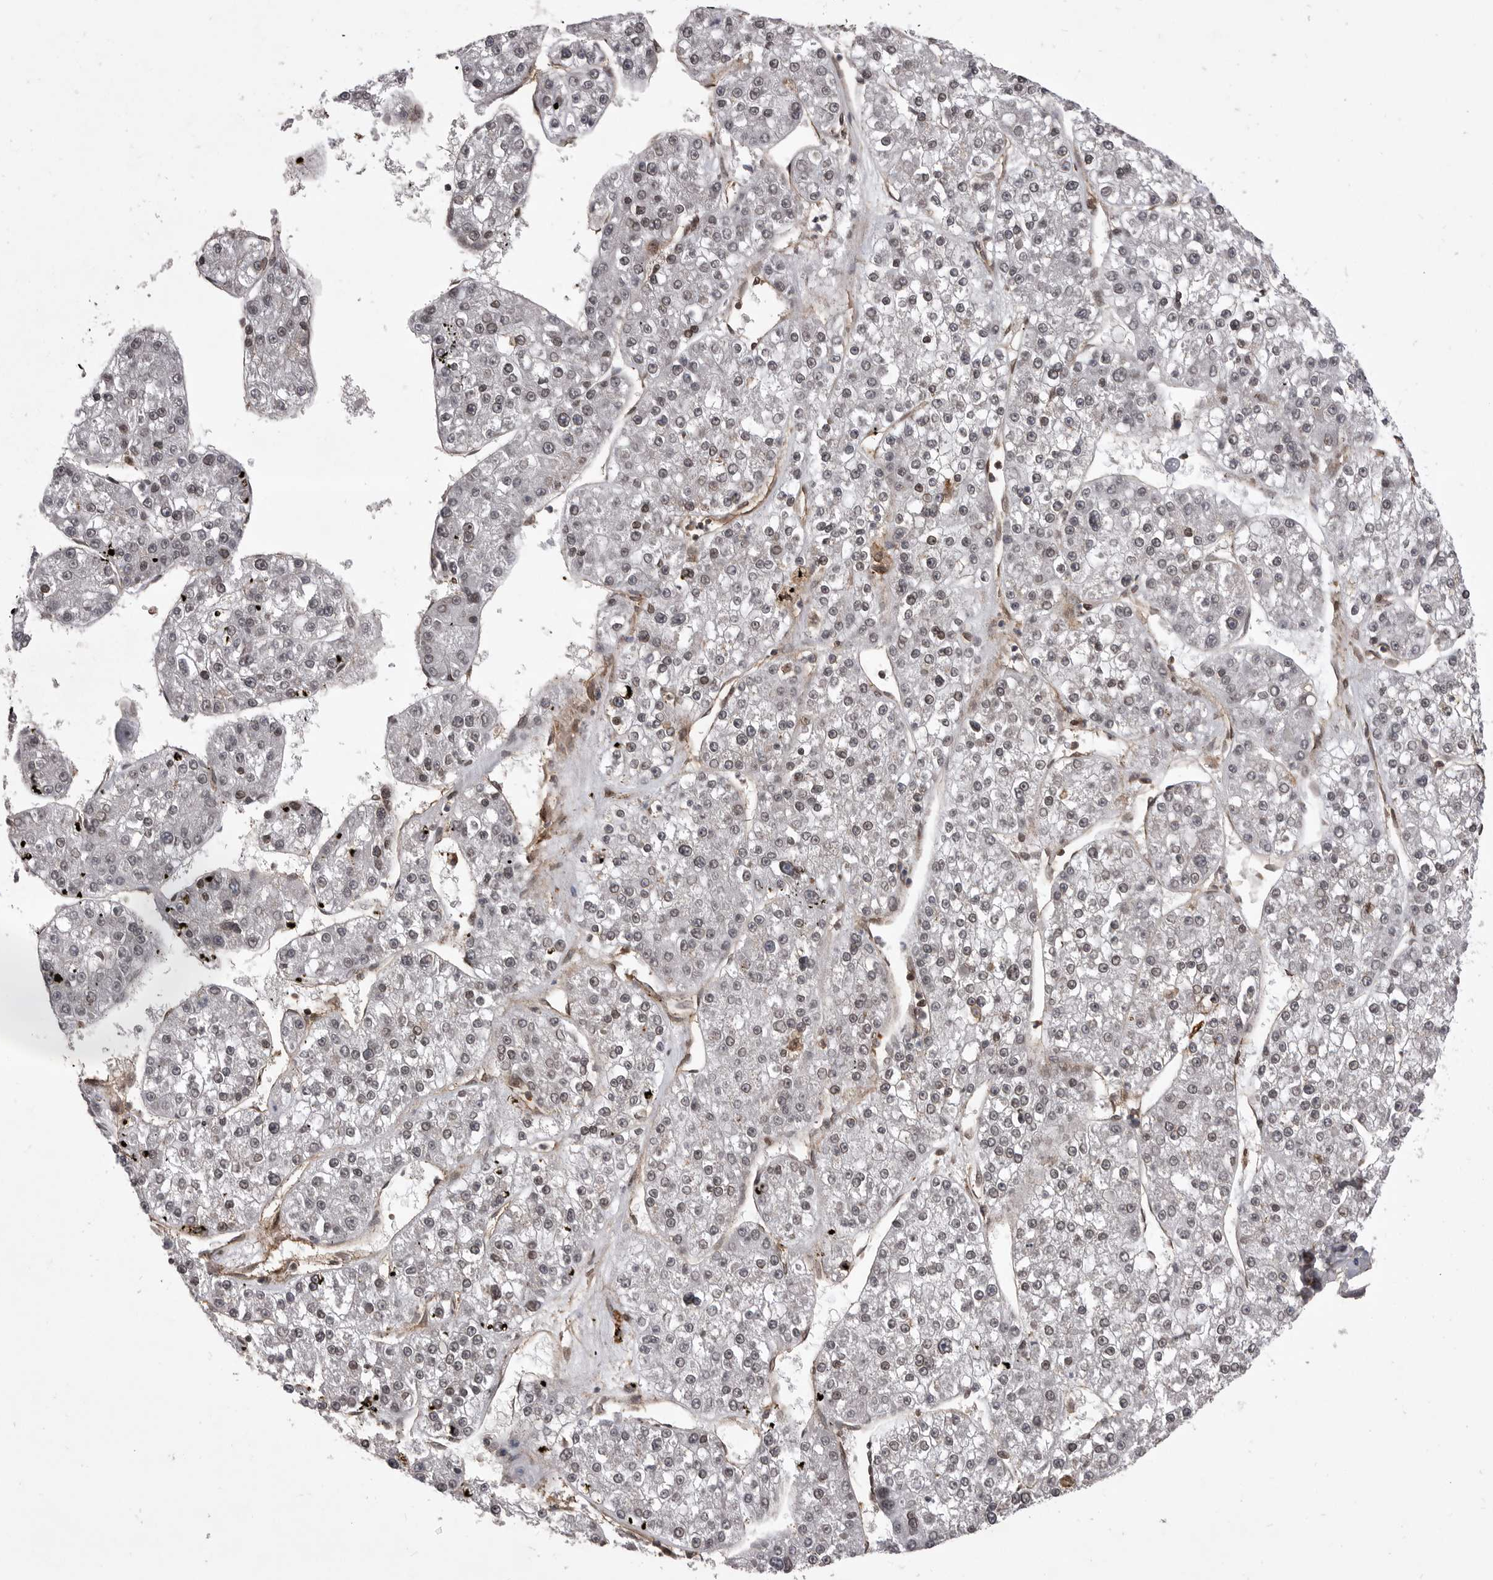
{"staining": {"intensity": "weak", "quantity": "25%-75%", "location": "nuclear"}, "tissue": "liver cancer", "cell_type": "Tumor cells", "image_type": "cancer", "snomed": [{"axis": "morphology", "description": "Carcinoma, Hepatocellular, NOS"}, {"axis": "topography", "description": "Liver"}], "caption": "The immunohistochemical stain labels weak nuclear expression in tumor cells of liver cancer (hepatocellular carcinoma) tissue.", "gene": "ABL1", "patient": {"sex": "female", "age": 73}}